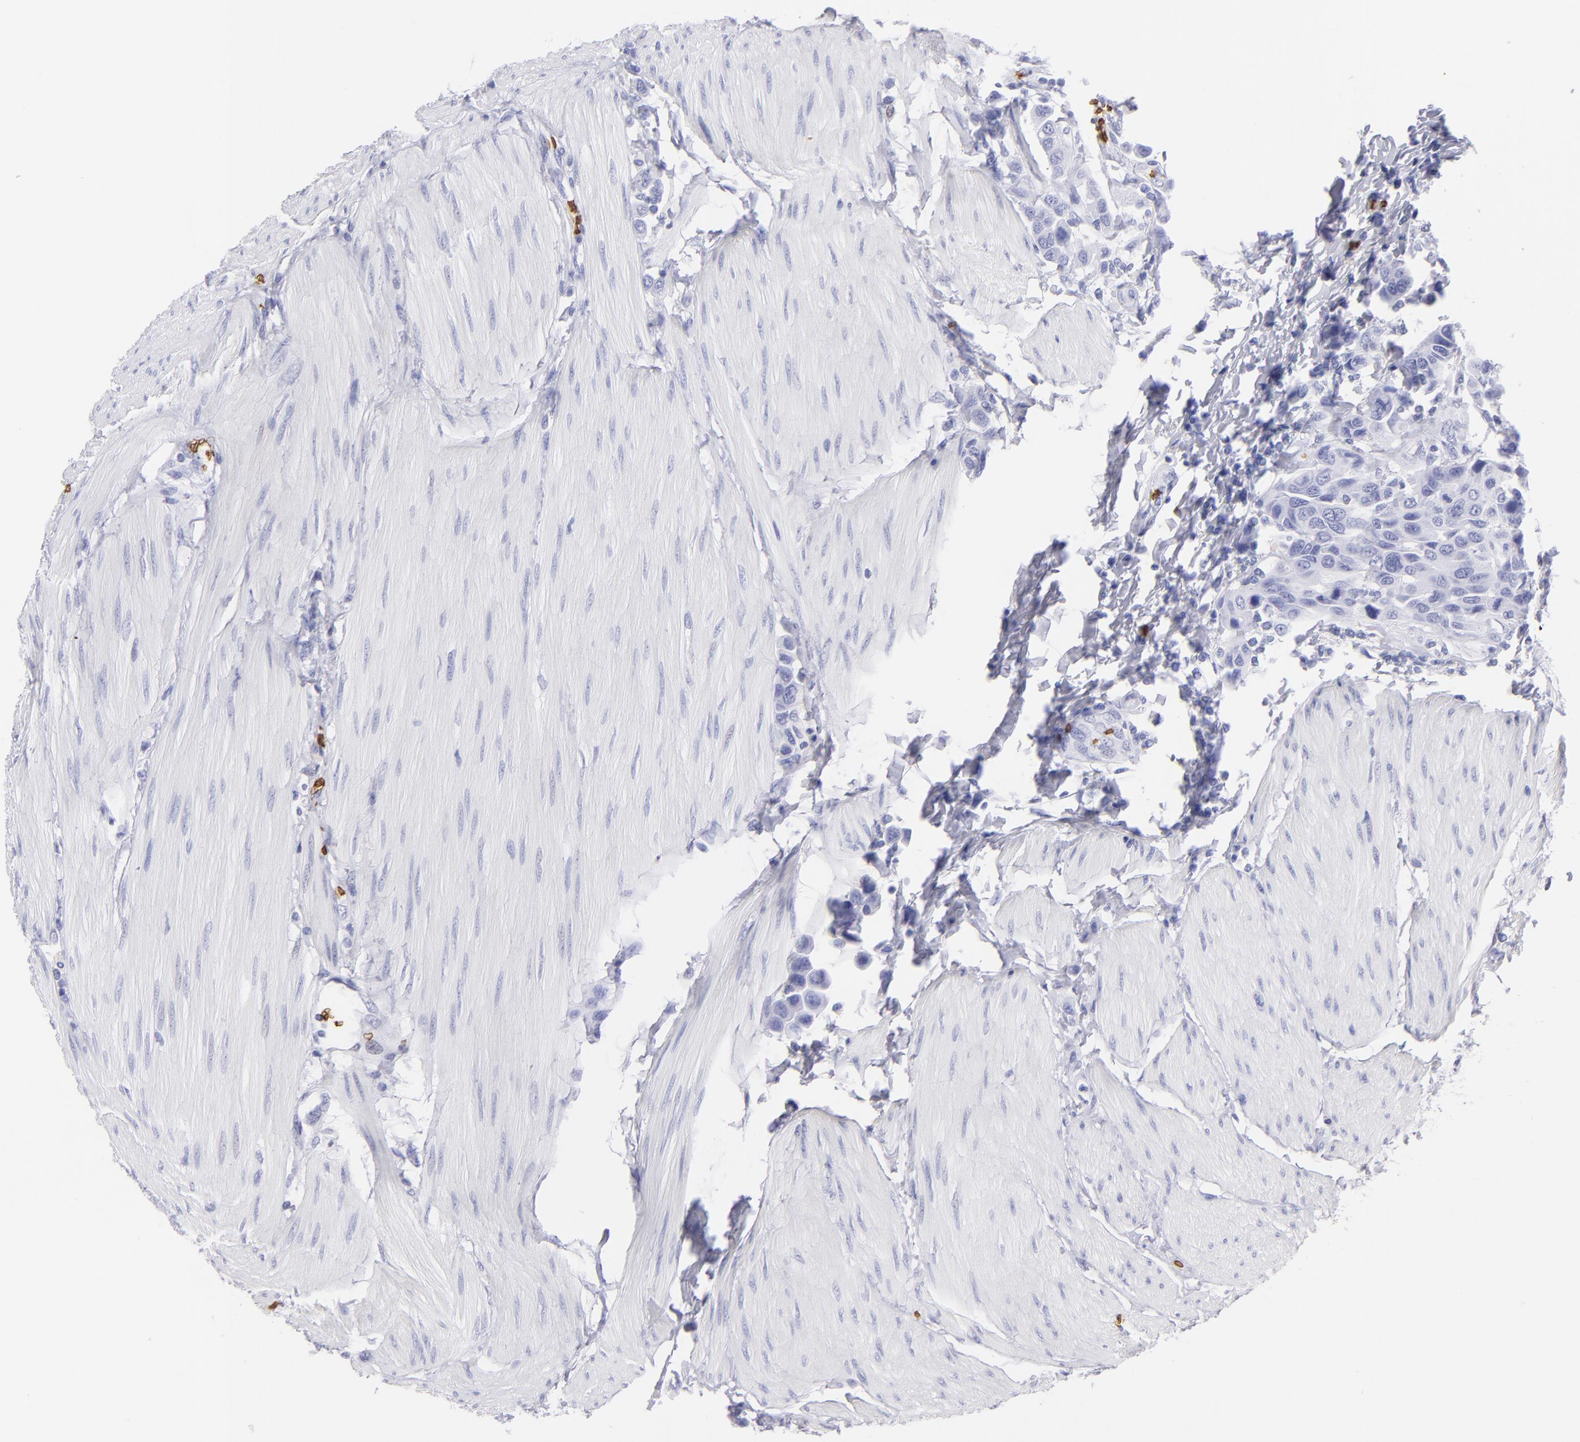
{"staining": {"intensity": "negative", "quantity": "none", "location": "none"}, "tissue": "urothelial cancer", "cell_type": "Tumor cells", "image_type": "cancer", "snomed": [{"axis": "morphology", "description": "Urothelial carcinoma, High grade"}, {"axis": "topography", "description": "Urinary bladder"}], "caption": "An image of human urothelial cancer is negative for staining in tumor cells.", "gene": "GYPA", "patient": {"sex": "male", "age": 50}}